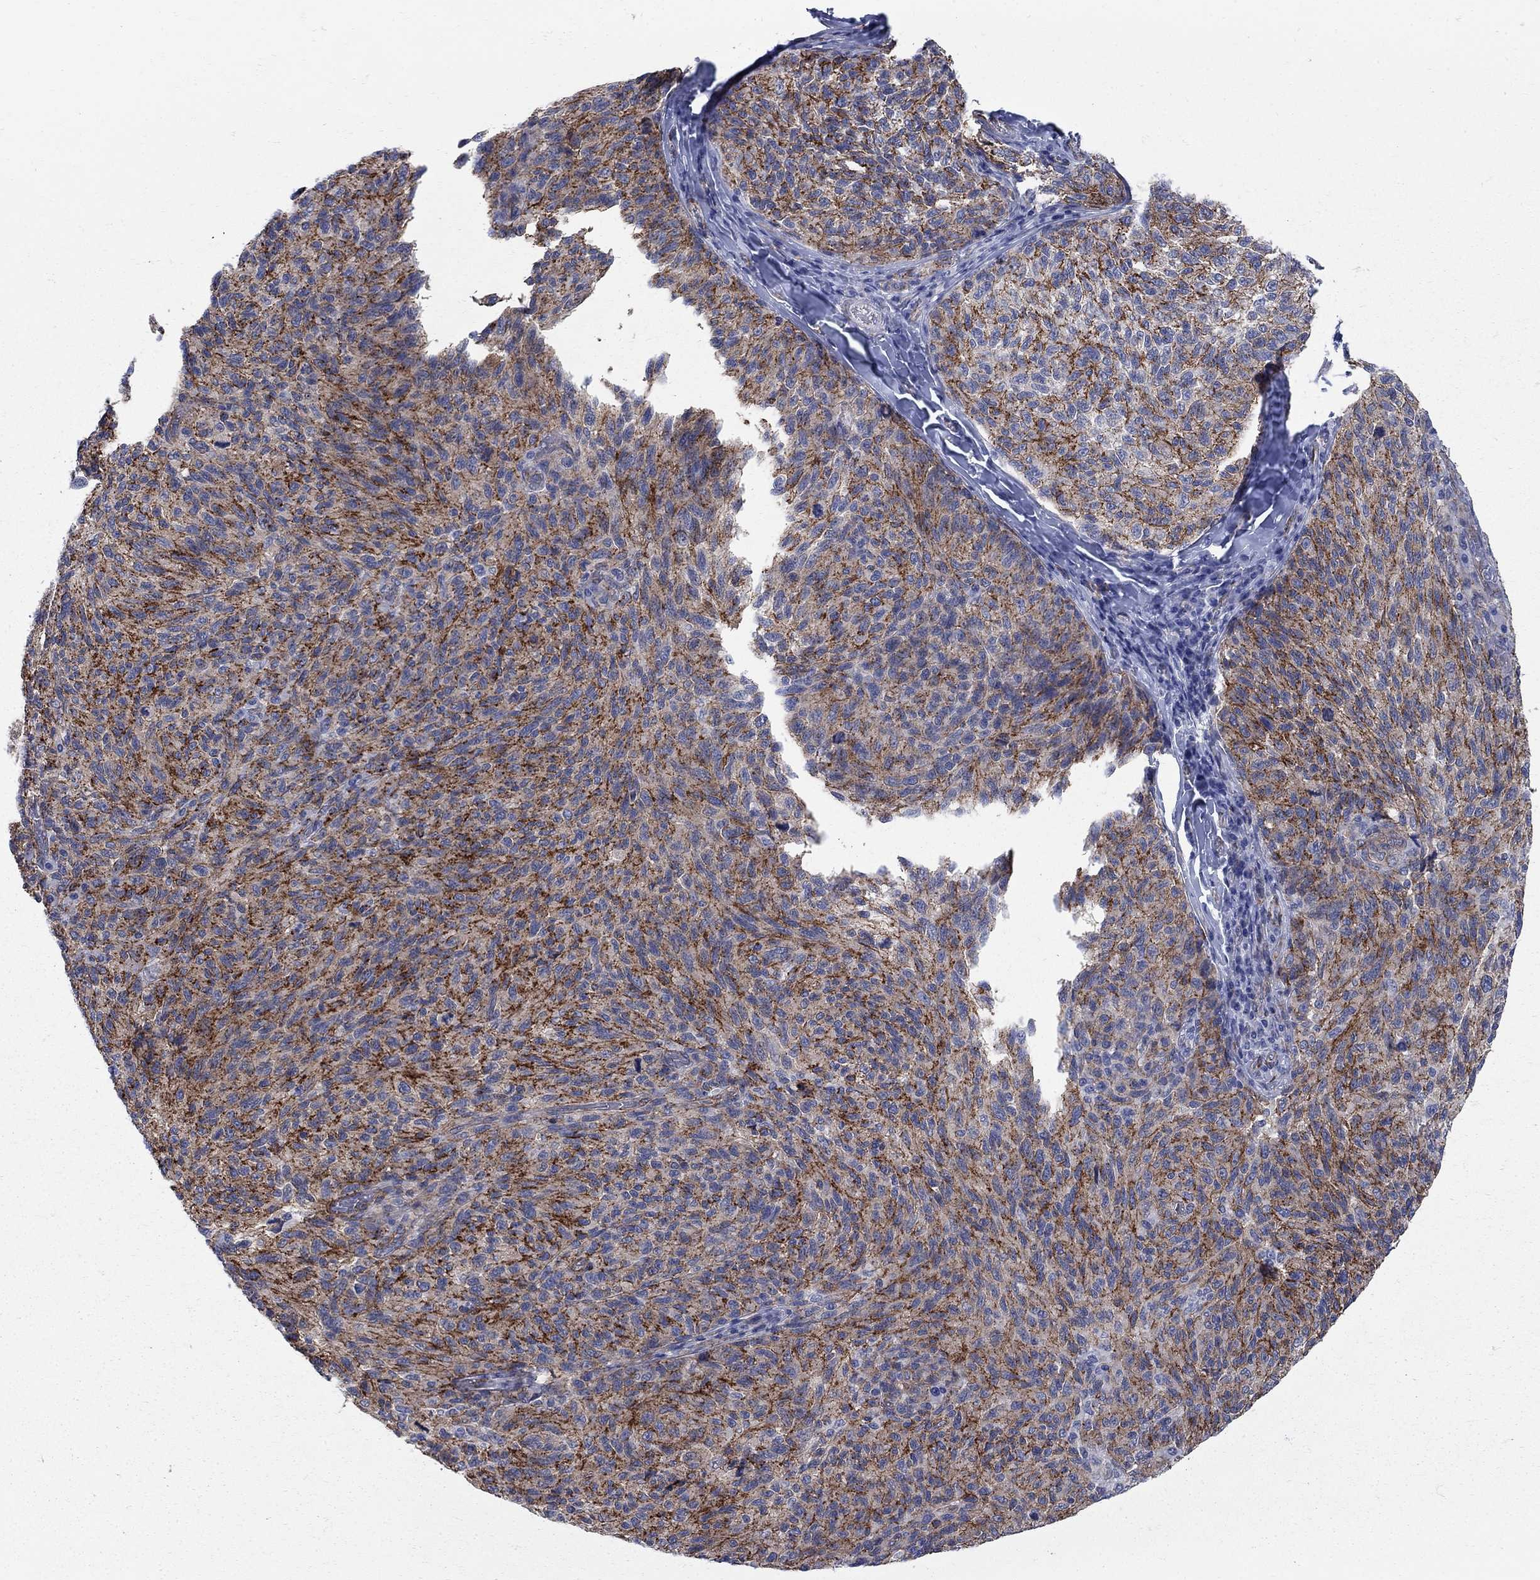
{"staining": {"intensity": "strong", "quantity": "25%-75%", "location": "cytoplasmic/membranous"}, "tissue": "melanoma", "cell_type": "Tumor cells", "image_type": "cancer", "snomed": [{"axis": "morphology", "description": "Malignant melanoma, NOS"}, {"axis": "topography", "description": "Skin"}], "caption": "Protein staining by immunohistochemistry (IHC) displays strong cytoplasmic/membranous expression in about 25%-75% of tumor cells in malignant melanoma. The staining was performed using DAB (3,3'-diaminobenzidine), with brown indicating positive protein expression. Nuclei are stained blue with hematoxylin.", "gene": "SEPTIN8", "patient": {"sex": "female", "age": 73}}